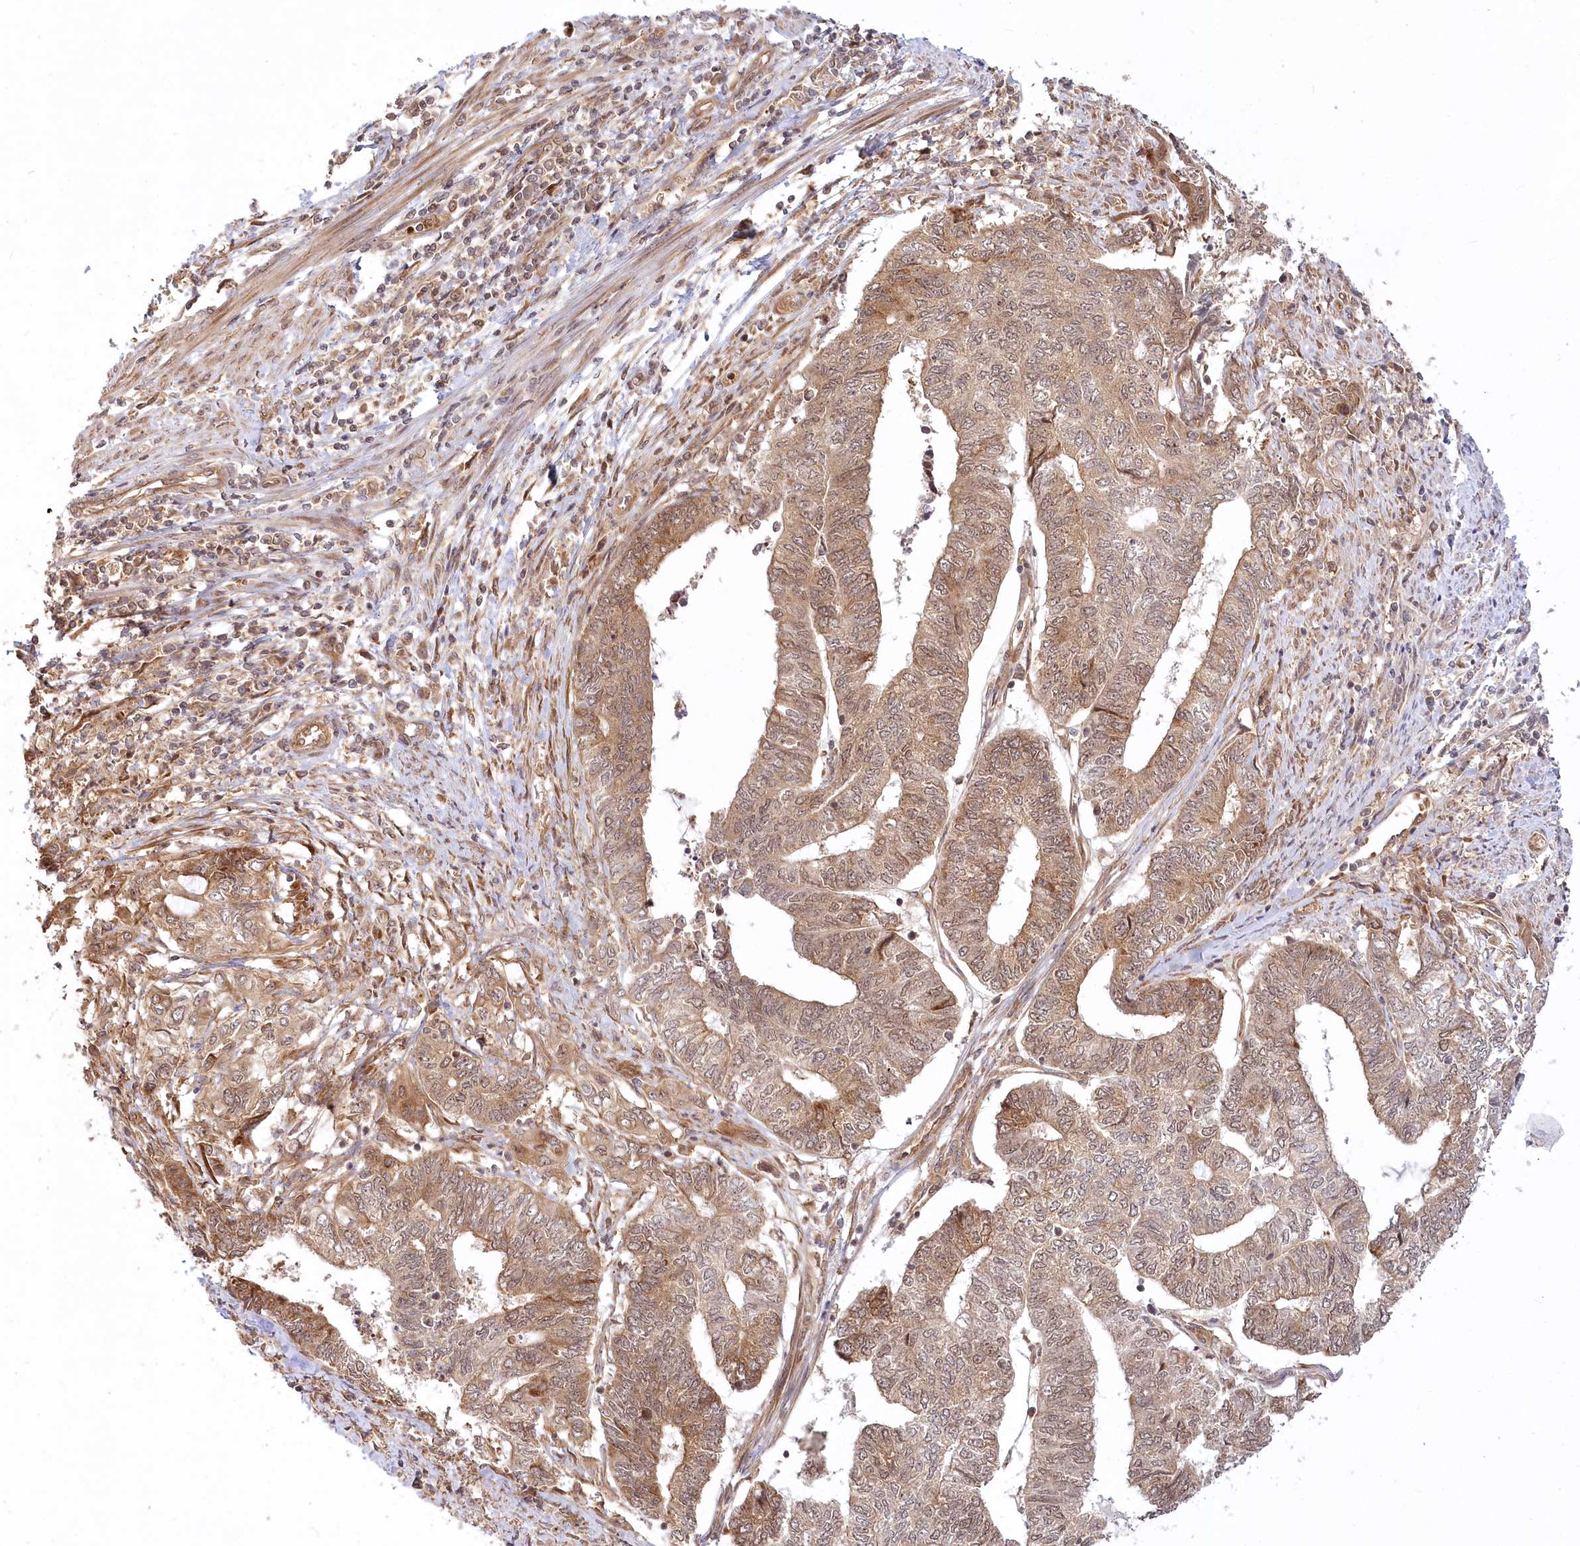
{"staining": {"intensity": "moderate", "quantity": ">75%", "location": "cytoplasmic/membranous,nuclear"}, "tissue": "endometrial cancer", "cell_type": "Tumor cells", "image_type": "cancer", "snomed": [{"axis": "morphology", "description": "Adenocarcinoma, NOS"}, {"axis": "topography", "description": "Uterus"}, {"axis": "topography", "description": "Endometrium"}], "caption": "Endometrial adenocarcinoma stained with immunohistochemistry (IHC) demonstrates moderate cytoplasmic/membranous and nuclear staining in about >75% of tumor cells.", "gene": "CEP70", "patient": {"sex": "female", "age": 70}}